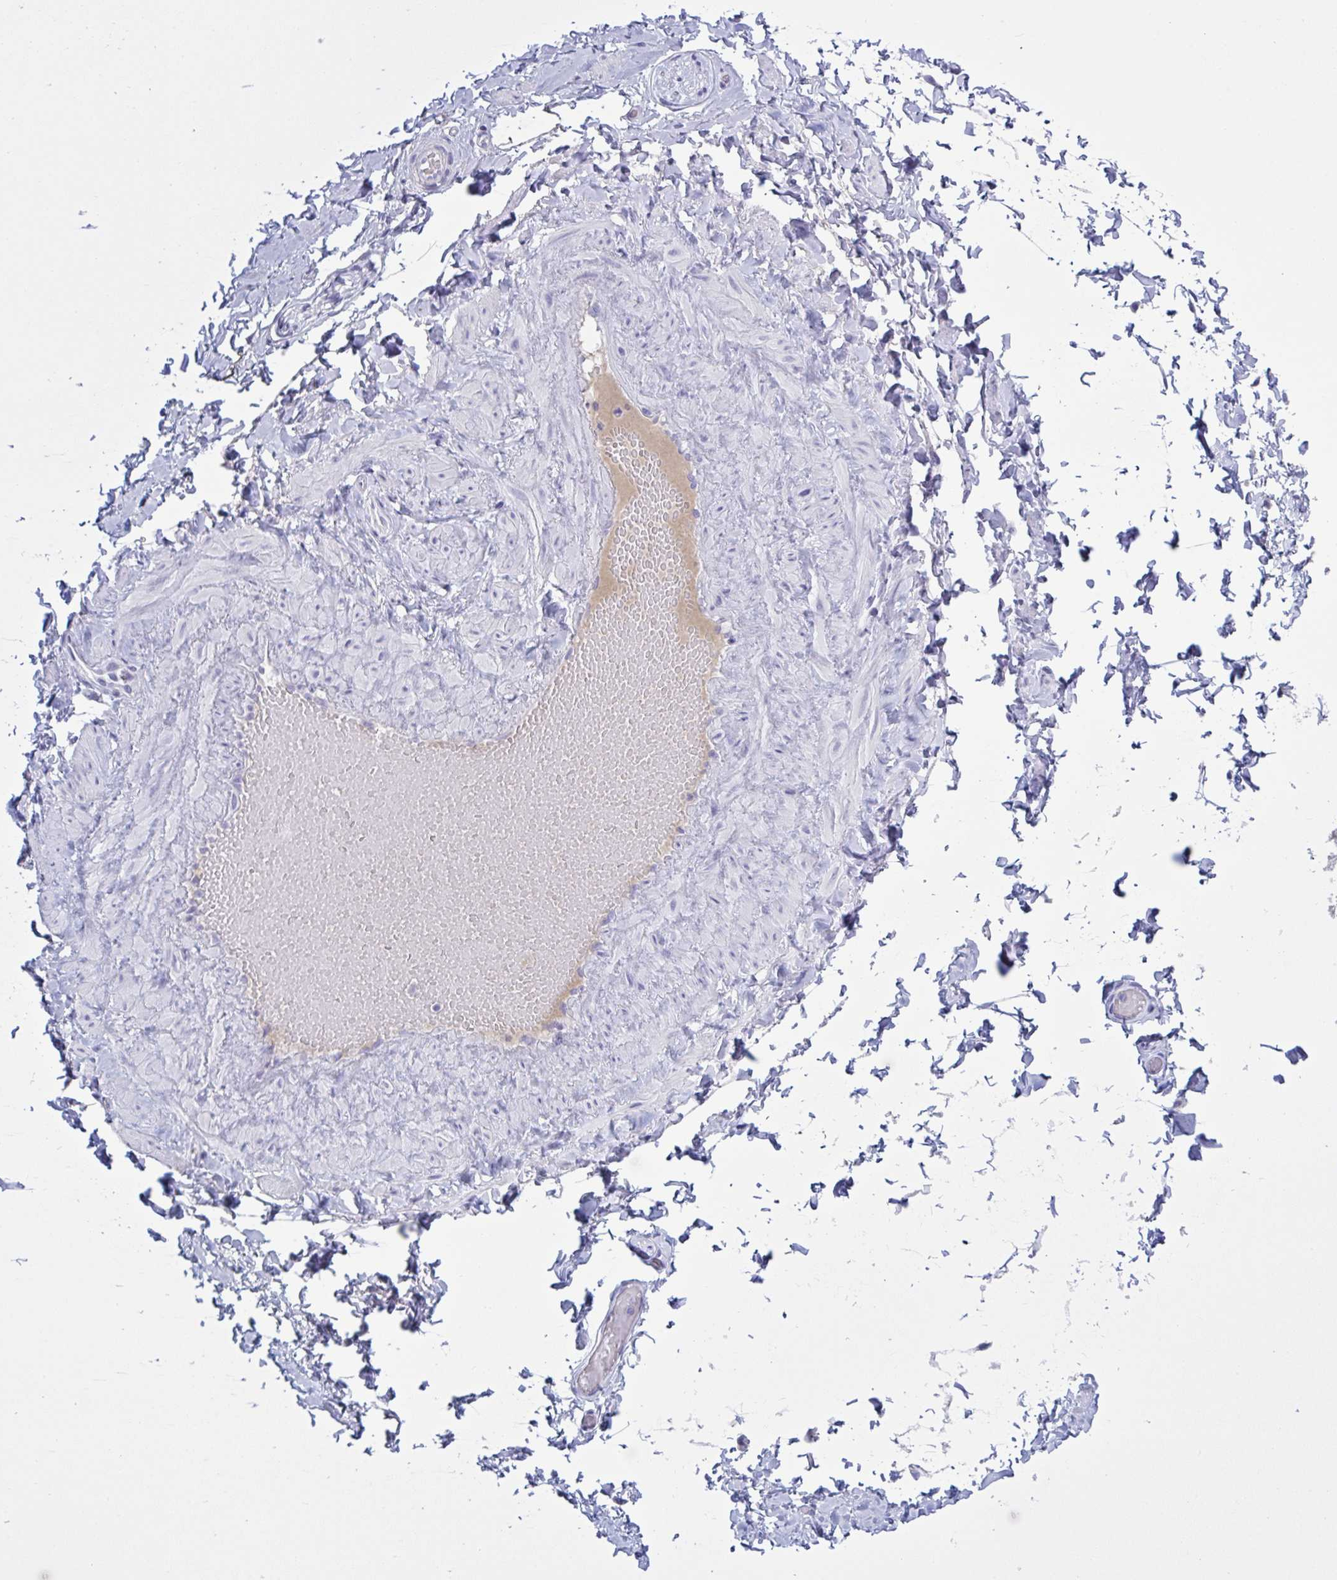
{"staining": {"intensity": "negative", "quantity": "none", "location": "none"}, "tissue": "soft tissue", "cell_type": "Fibroblasts", "image_type": "normal", "snomed": [{"axis": "morphology", "description": "Normal tissue, NOS"}, {"axis": "topography", "description": "Soft tissue"}, {"axis": "topography", "description": "Adipose tissue"}, {"axis": "topography", "description": "Vascular tissue"}, {"axis": "topography", "description": "Peripheral nerve tissue"}], "caption": "Image shows no protein expression in fibroblasts of normal soft tissue.", "gene": "USP35", "patient": {"sex": "male", "age": 29}}